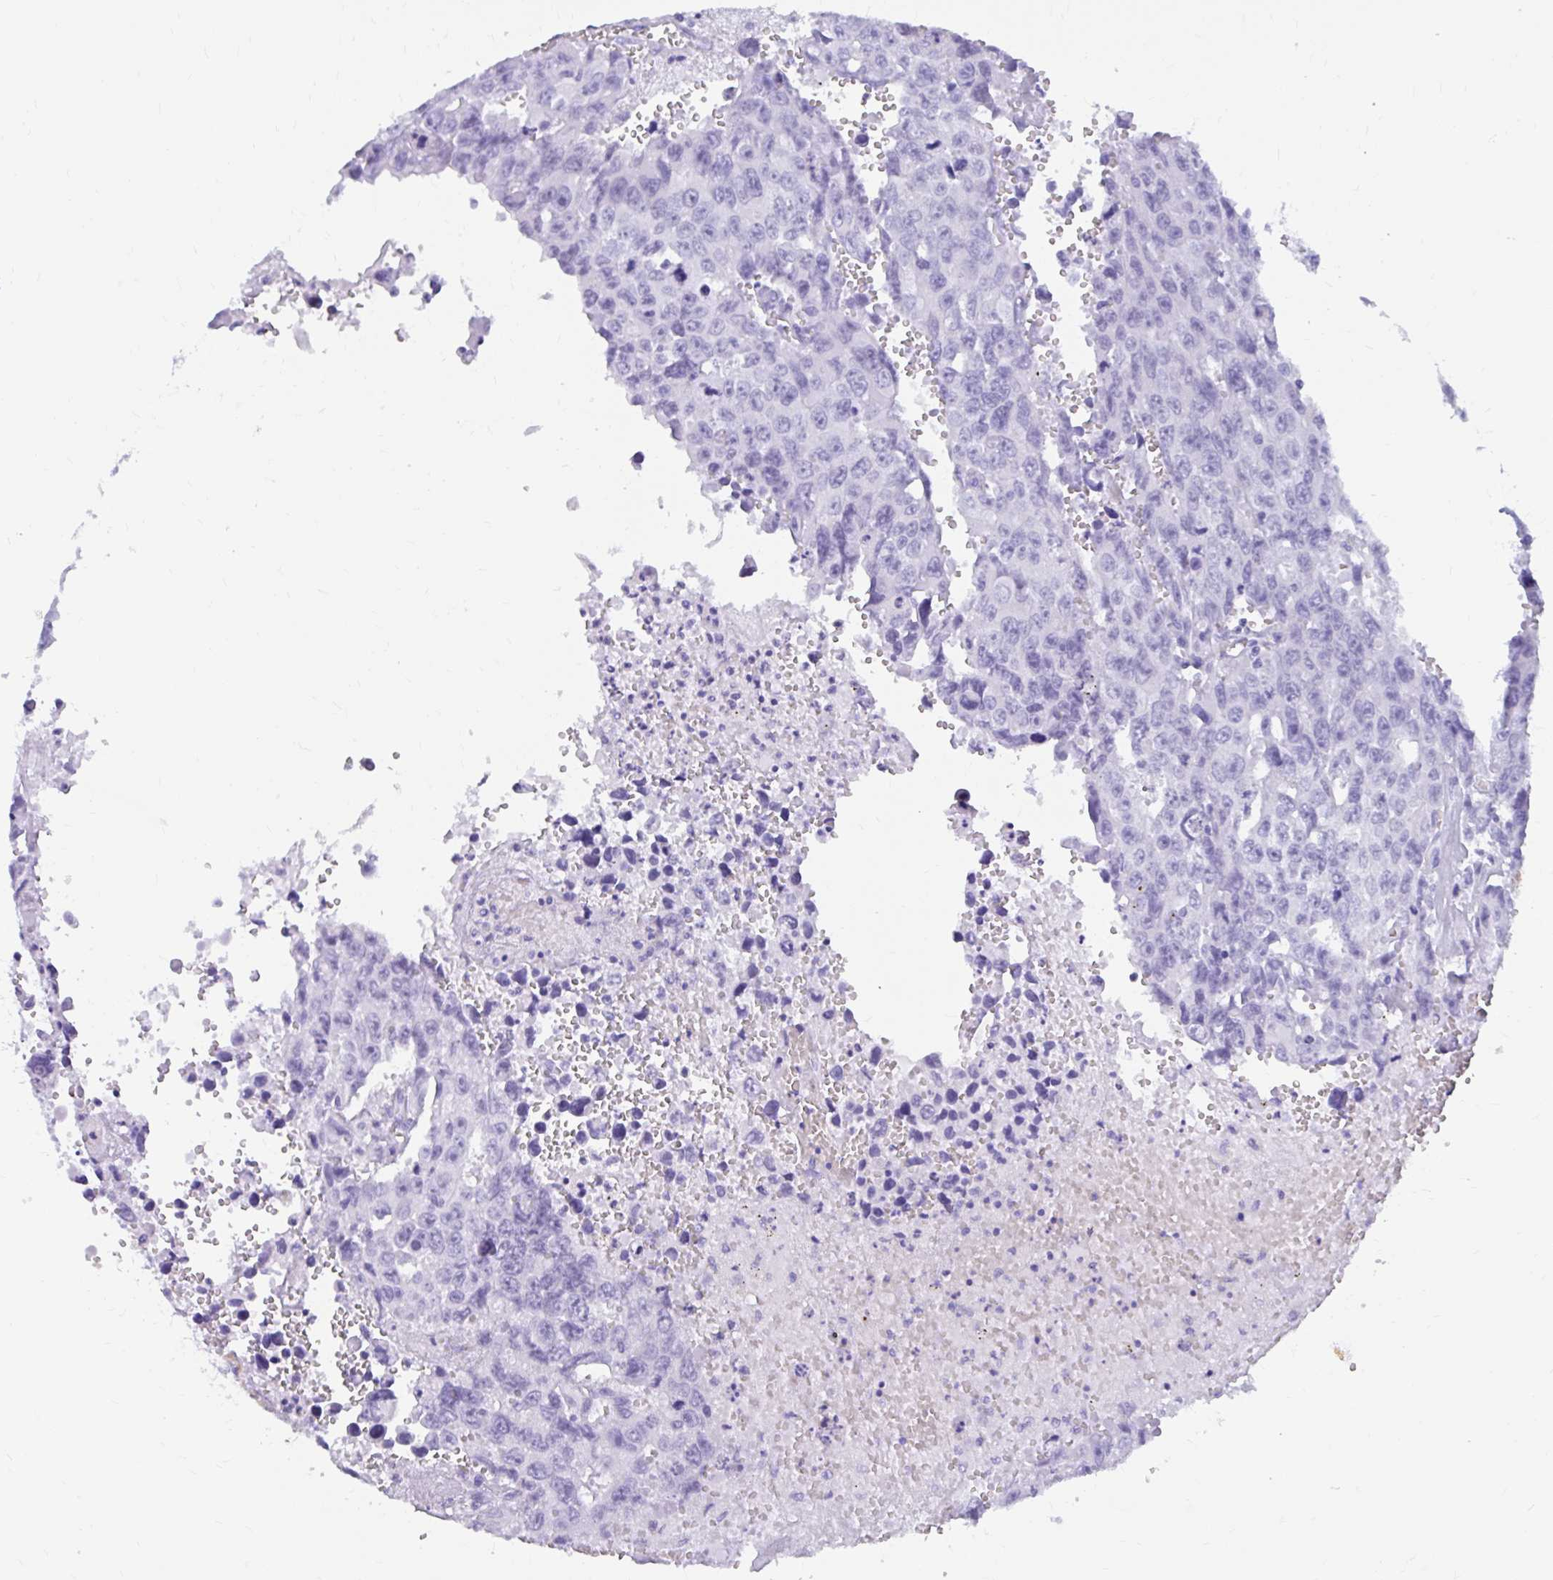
{"staining": {"intensity": "negative", "quantity": "none", "location": "none"}, "tissue": "testis cancer", "cell_type": "Tumor cells", "image_type": "cancer", "snomed": [{"axis": "morphology", "description": "Seminoma, NOS"}, {"axis": "topography", "description": "Testis"}], "caption": "This is an immunohistochemistry (IHC) image of seminoma (testis). There is no expression in tumor cells.", "gene": "NSG2", "patient": {"sex": "male", "age": 26}}